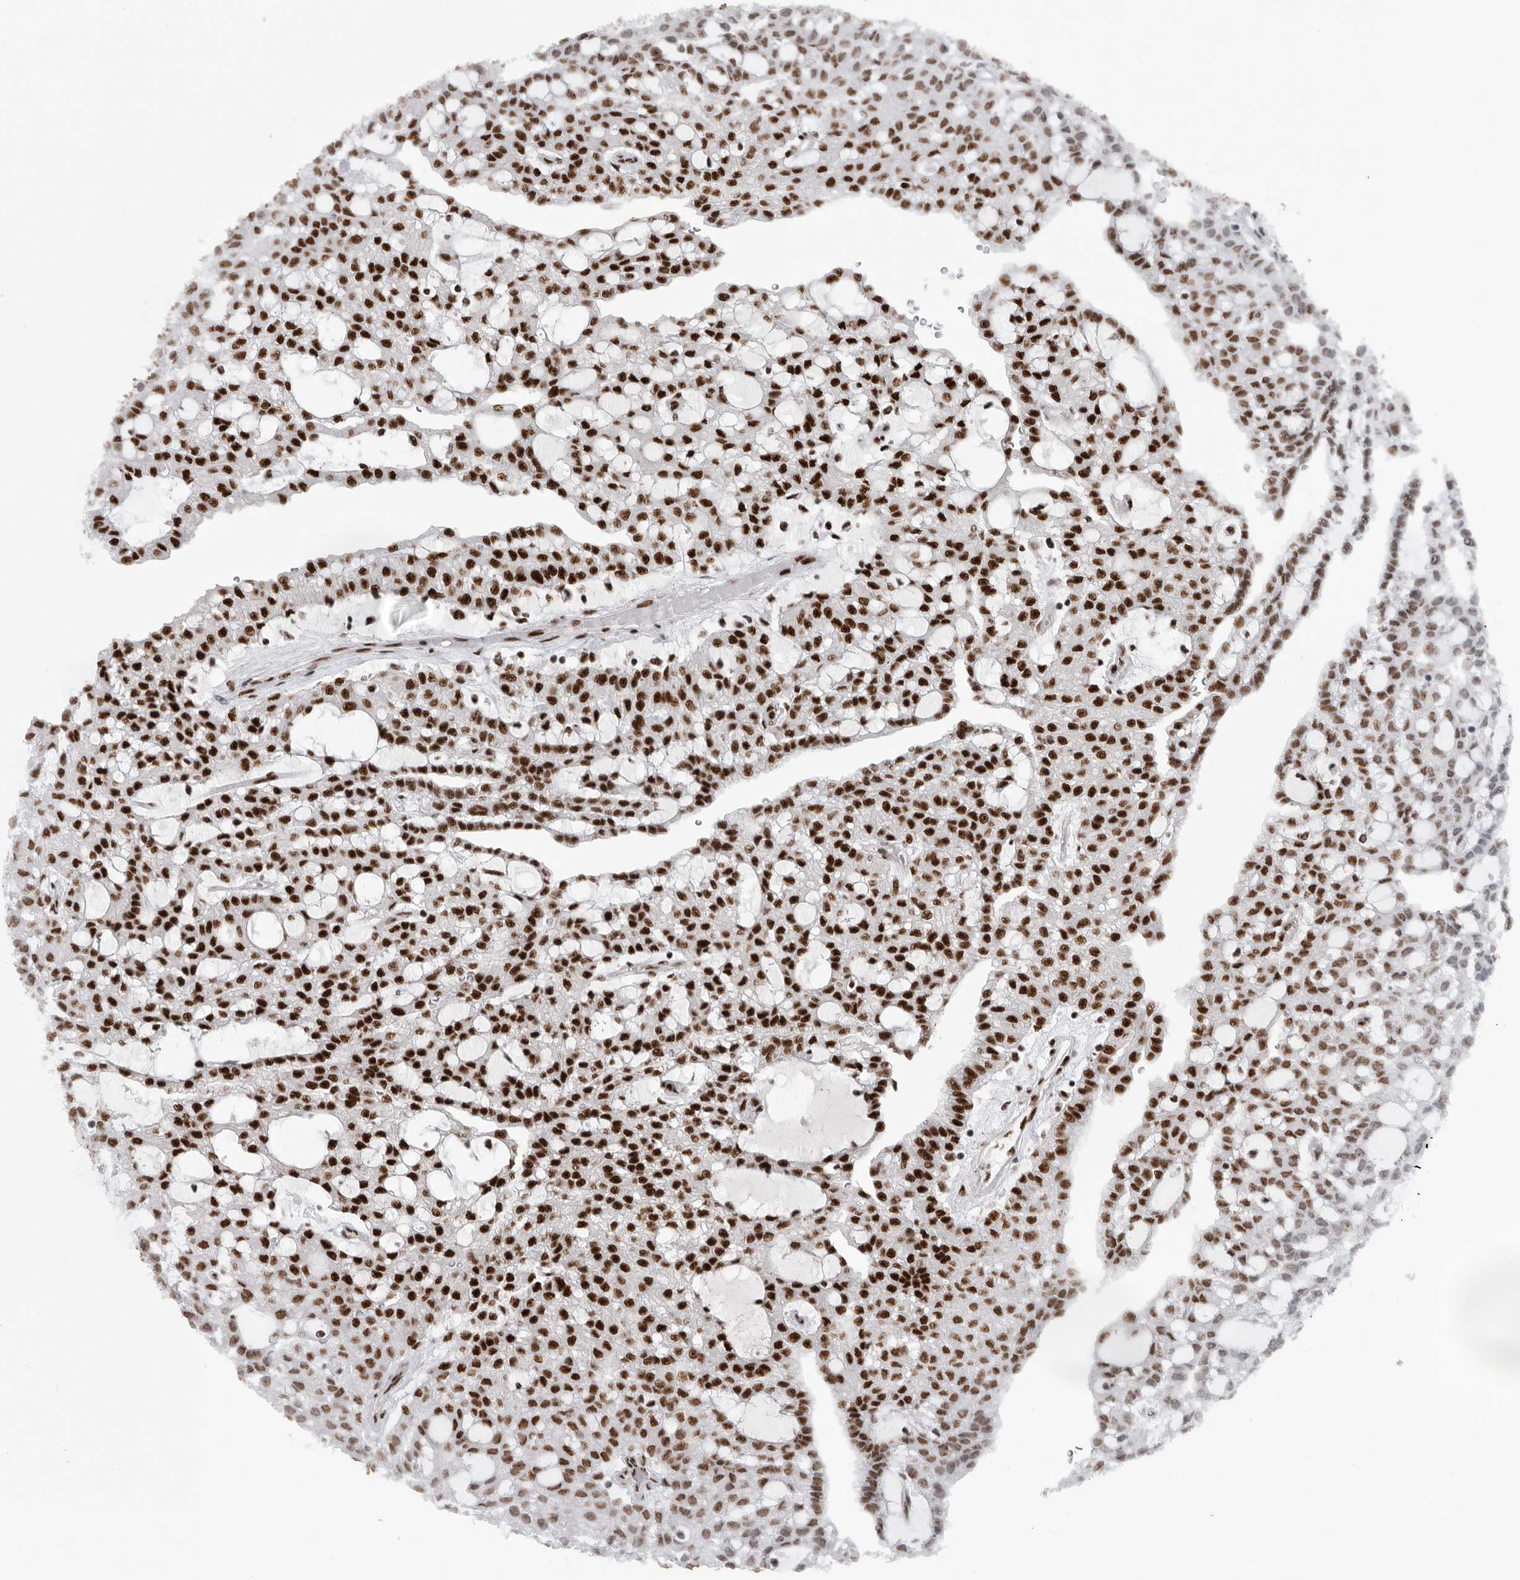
{"staining": {"intensity": "strong", "quantity": ">75%", "location": "nuclear"}, "tissue": "renal cancer", "cell_type": "Tumor cells", "image_type": "cancer", "snomed": [{"axis": "morphology", "description": "Adenocarcinoma, NOS"}, {"axis": "topography", "description": "Kidney"}], "caption": "The photomicrograph shows a brown stain indicating the presence of a protein in the nuclear of tumor cells in renal adenocarcinoma. (Stains: DAB in brown, nuclei in blue, Microscopy: brightfield microscopy at high magnification).", "gene": "BCLAF1", "patient": {"sex": "male", "age": 63}}